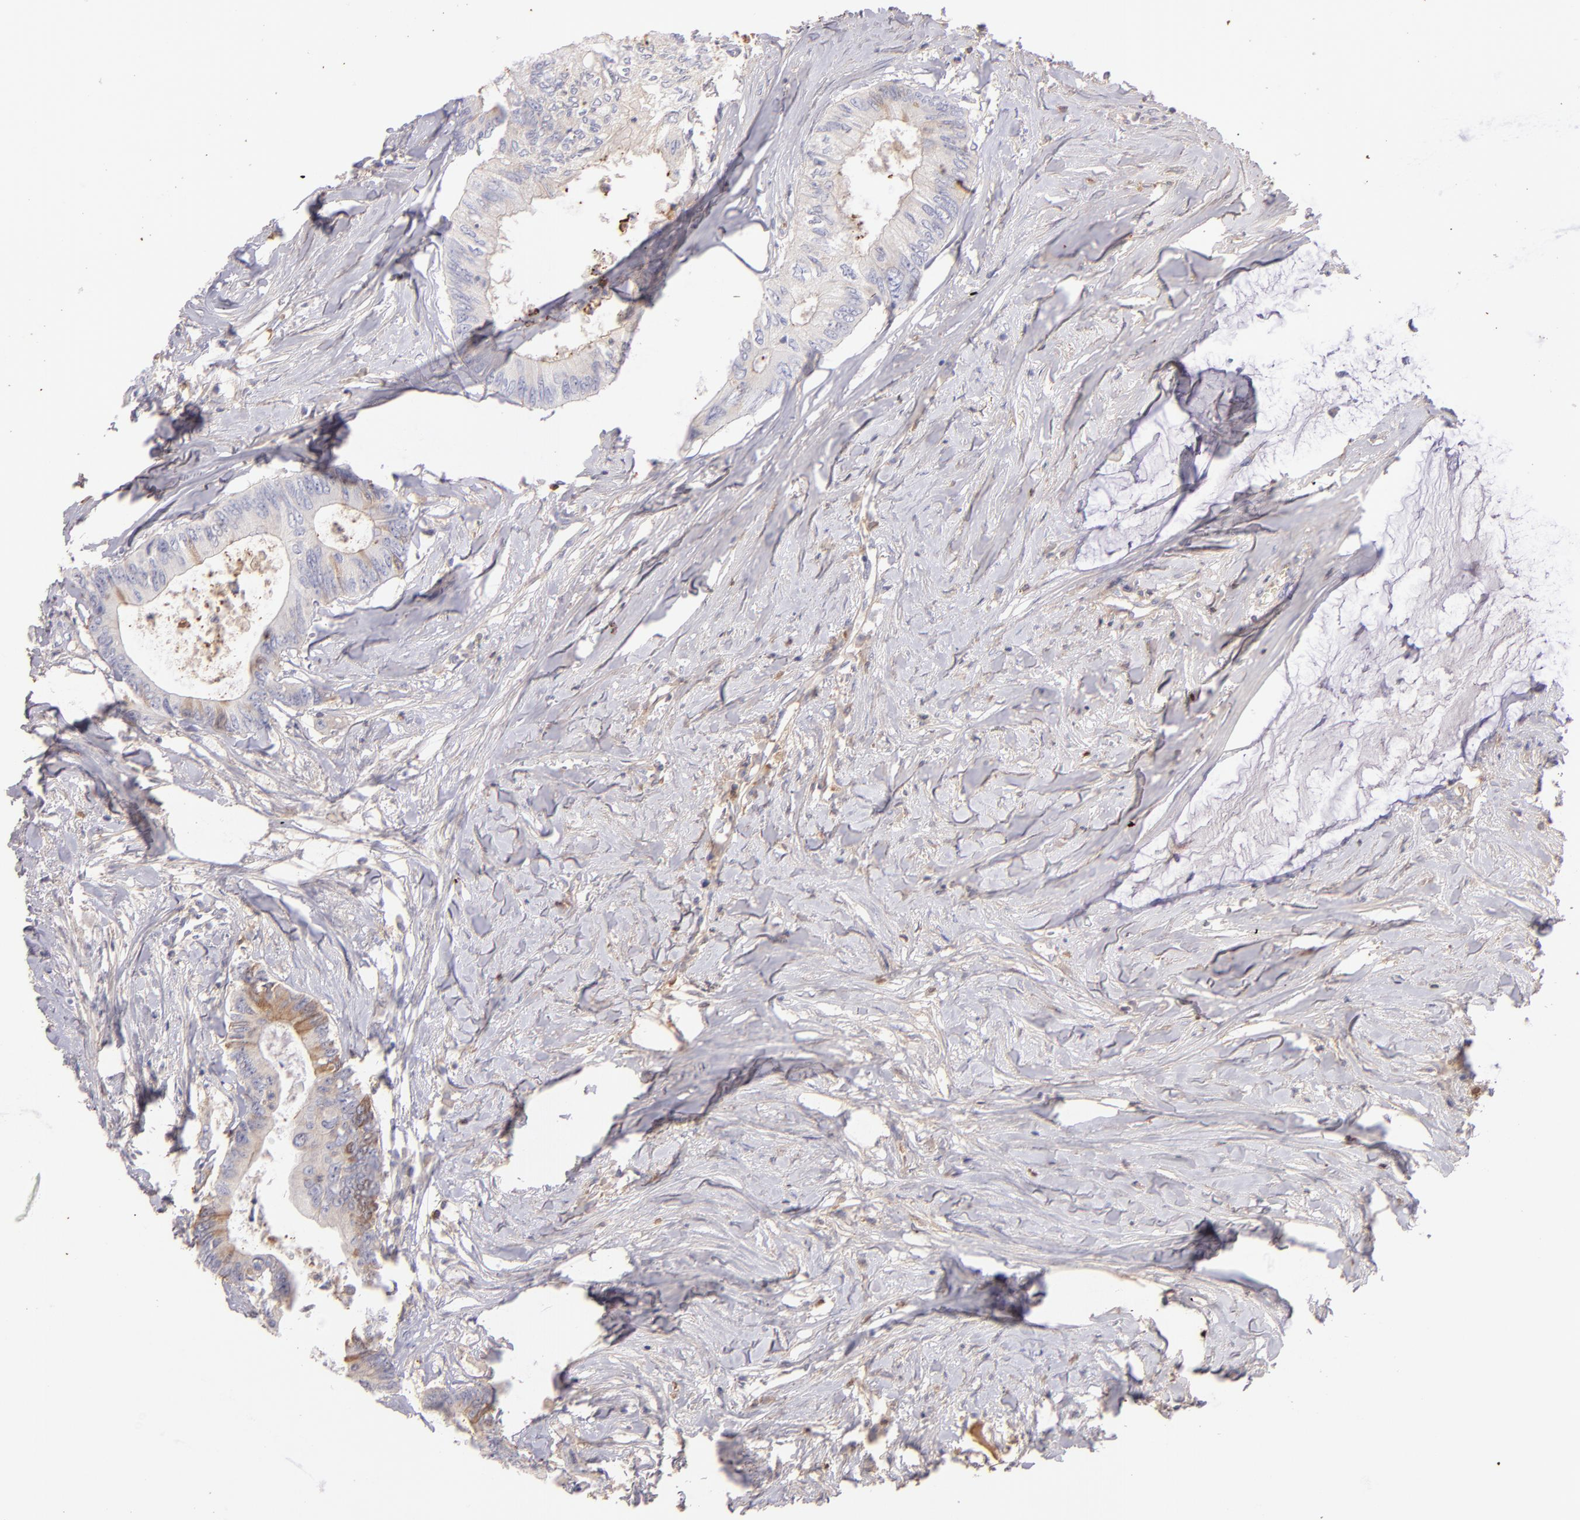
{"staining": {"intensity": "weak", "quantity": "<25%", "location": "cytoplasmic/membranous"}, "tissue": "colorectal cancer", "cell_type": "Tumor cells", "image_type": "cancer", "snomed": [{"axis": "morphology", "description": "Adenocarcinoma, NOS"}, {"axis": "topography", "description": "Colon"}], "caption": "Immunohistochemistry image of human adenocarcinoma (colorectal) stained for a protein (brown), which demonstrates no positivity in tumor cells.", "gene": "FGB", "patient": {"sex": "male", "age": 65}}